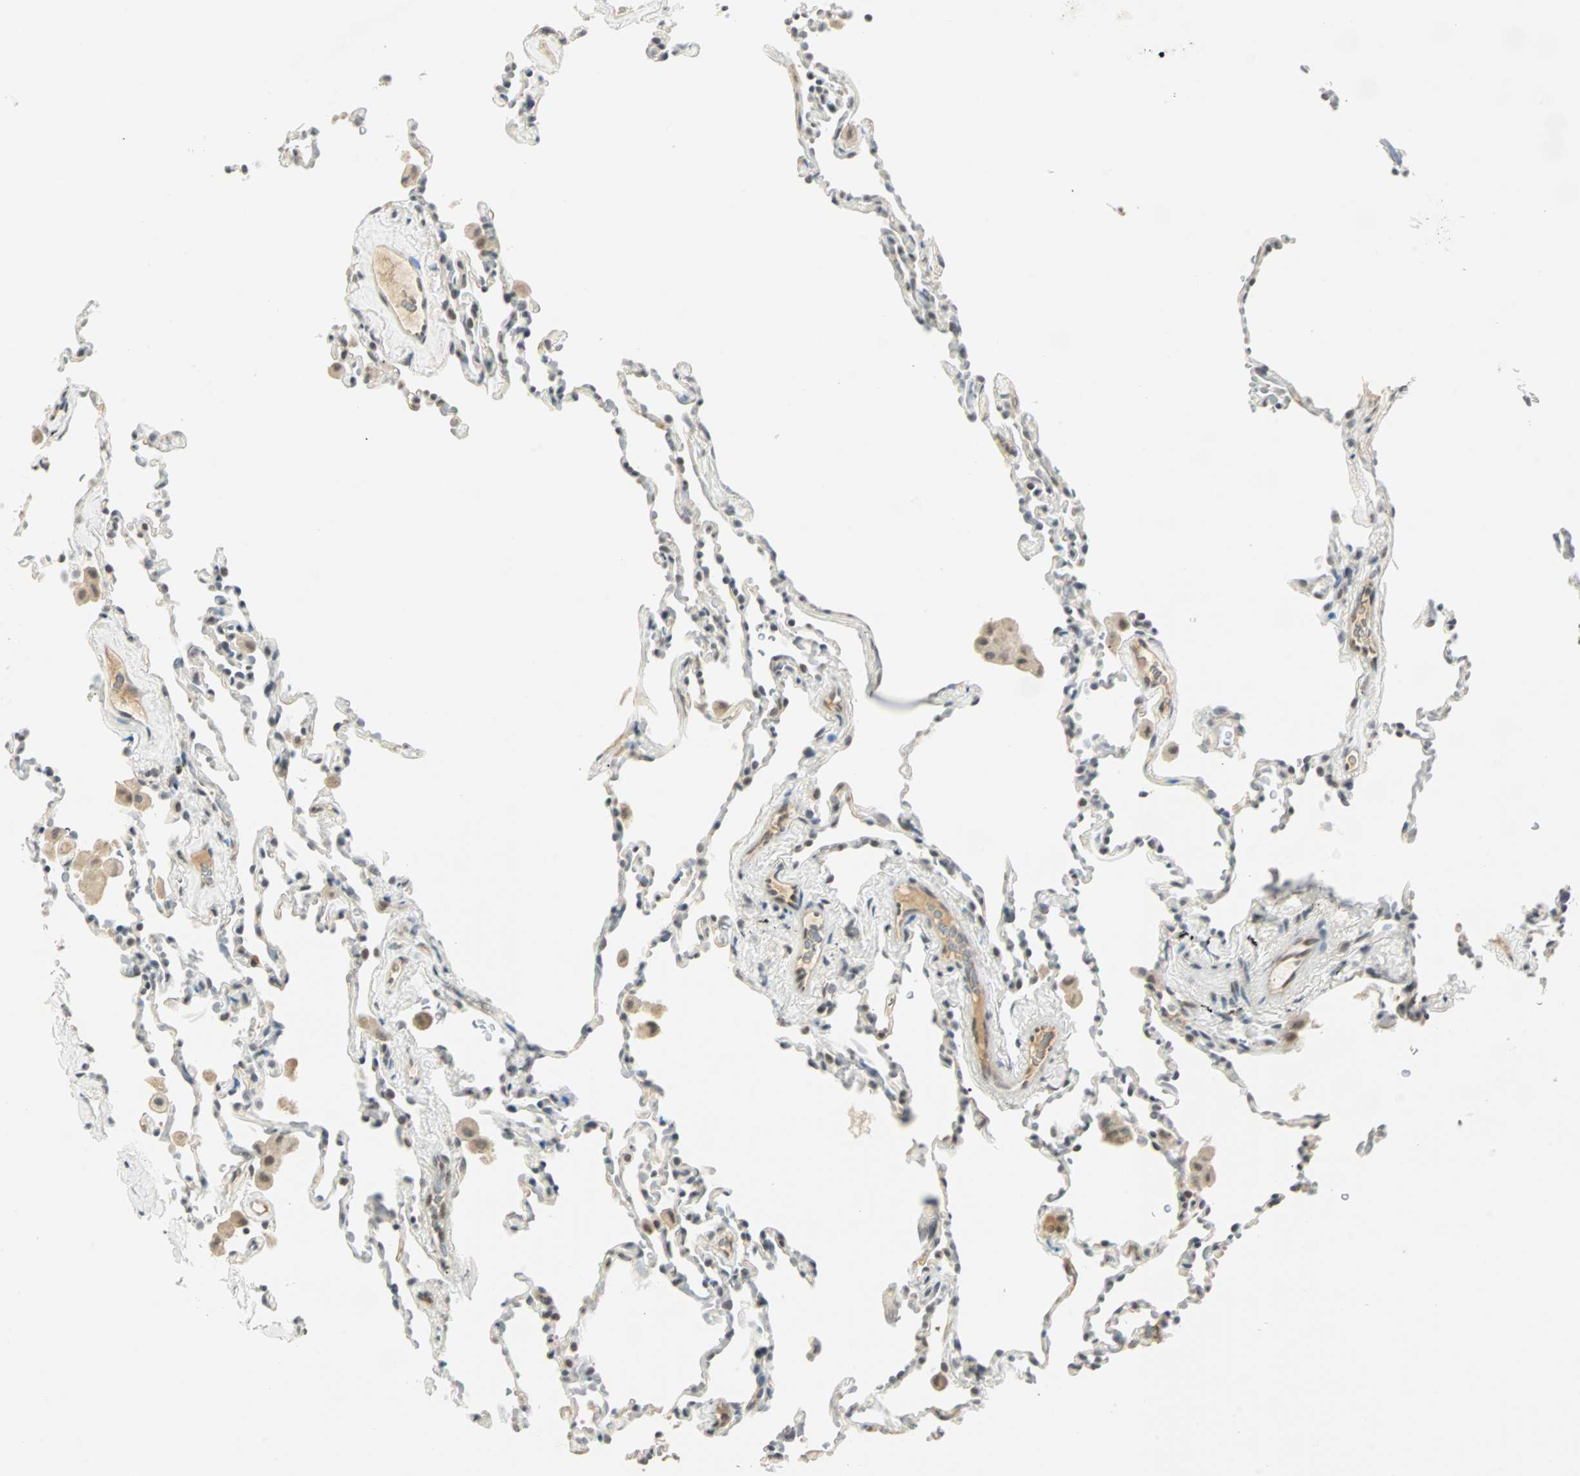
{"staining": {"intensity": "weak", "quantity": "<25%", "location": "nuclear"}, "tissue": "lung", "cell_type": "Alveolar cells", "image_type": "normal", "snomed": [{"axis": "morphology", "description": "Normal tissue, NOS"}, {"axis": "morphology", "description": "Soft tissue tumor metastatic"}, {"axis": "topography", "description": "Lung"}], "caption": "The micrograph shows no staining of alveolar cells in benign lung. (DAB (3,3'-diaminobenzidine) immunohistochemistry (IHC) visualized using brightfield microscopy, high magnification).", "gene": "SMAD3", "patient": {"sex": "male", "age": 59}}